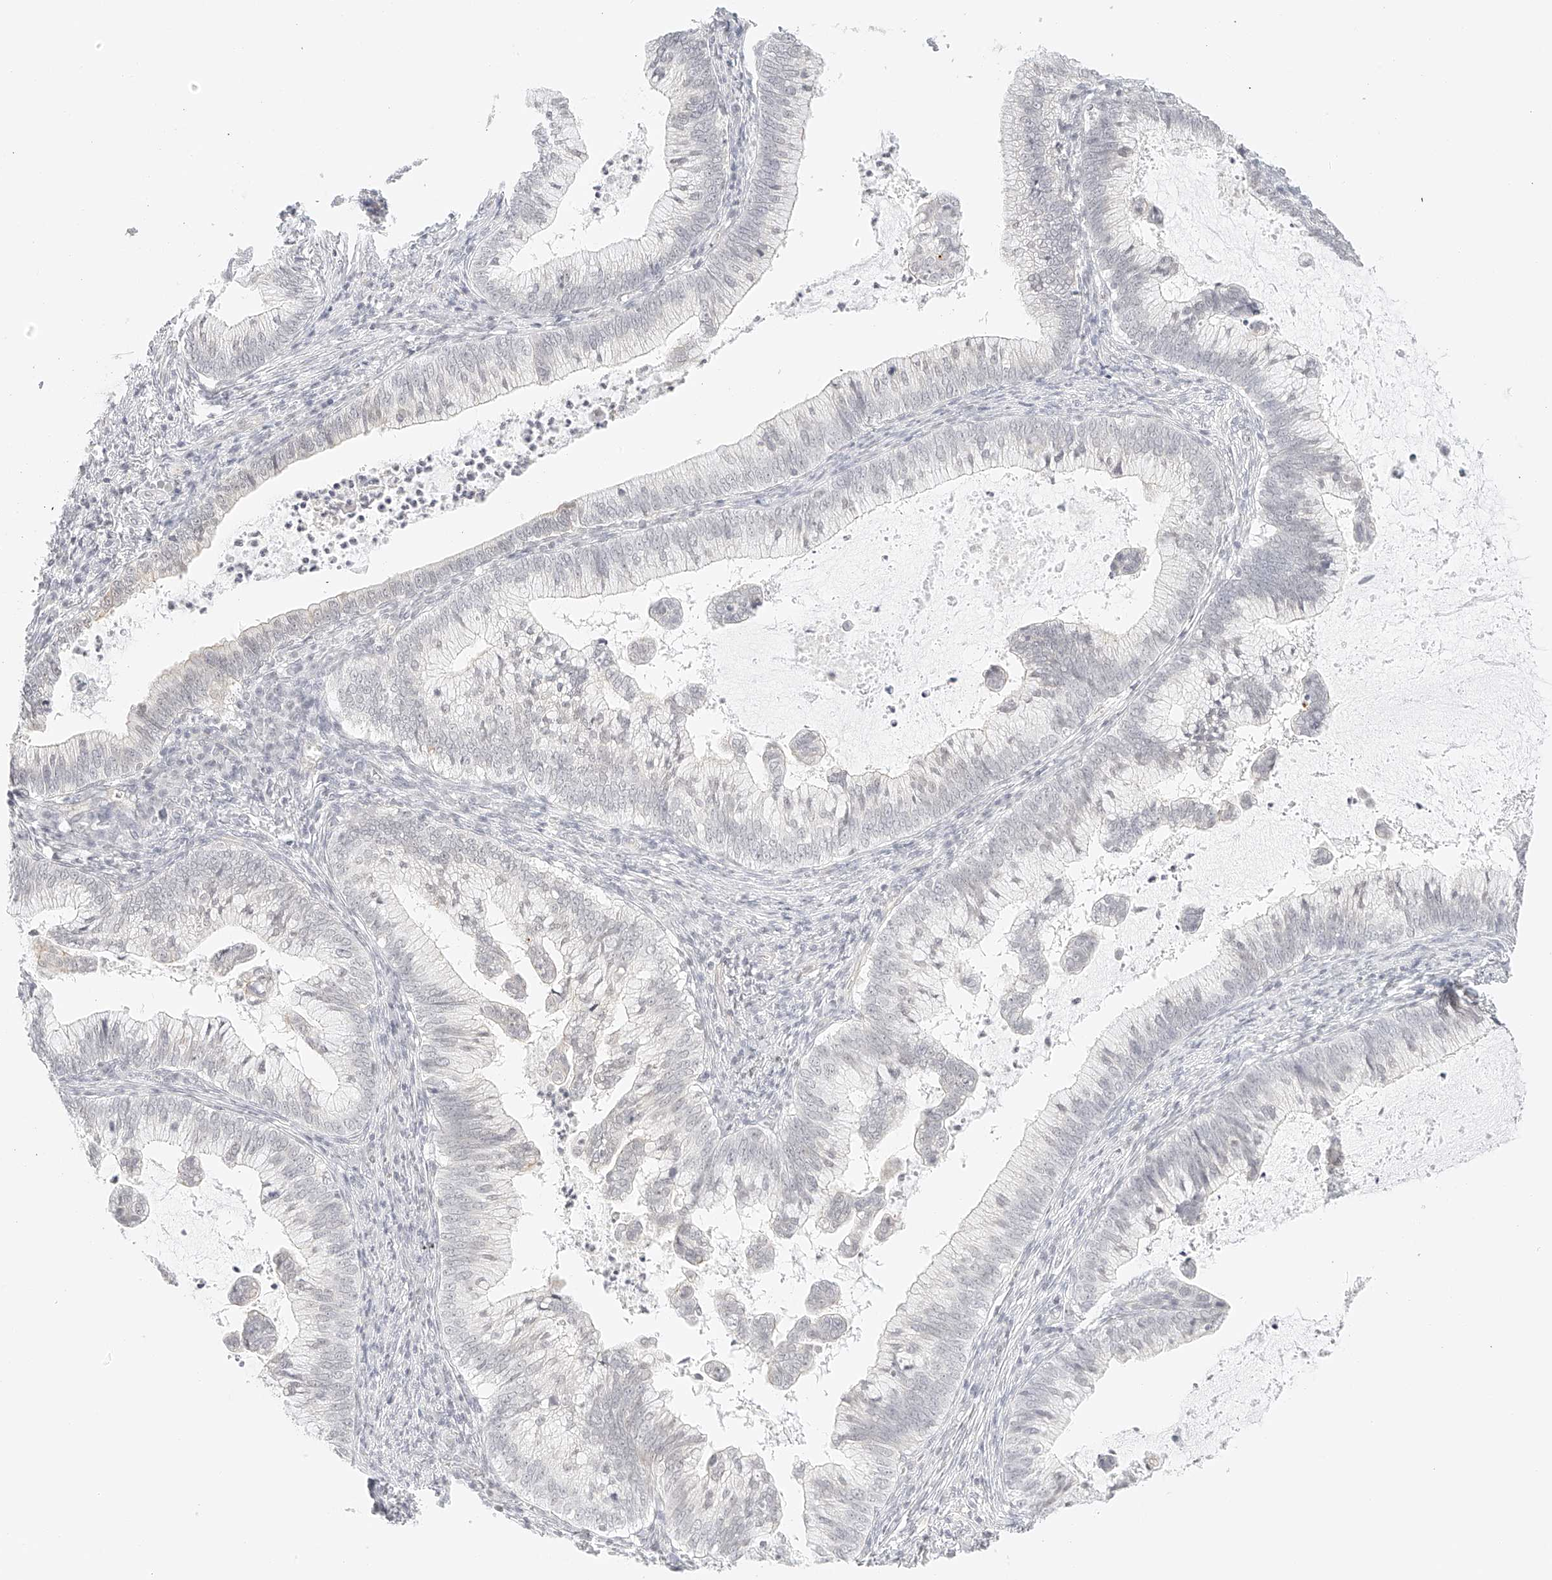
{"staining": {"intensity": "negative", "quantity": "none", "location": "none"}, "tissue": "cervical cancer", "cell_type": "Tumor cells", "image_type": "cancer", "snomed": [{"axis": "morphology", "description": "Adenocarcinoma, NOS"}, {"axis": "topography", "description": "Cervix"}], "caption": "Immunohistochemical staining of cervical cancer exhibits no significant expression in tumor cells.", "gene": "ZFP69", "patient": {"sex": "female", "age": 36}}